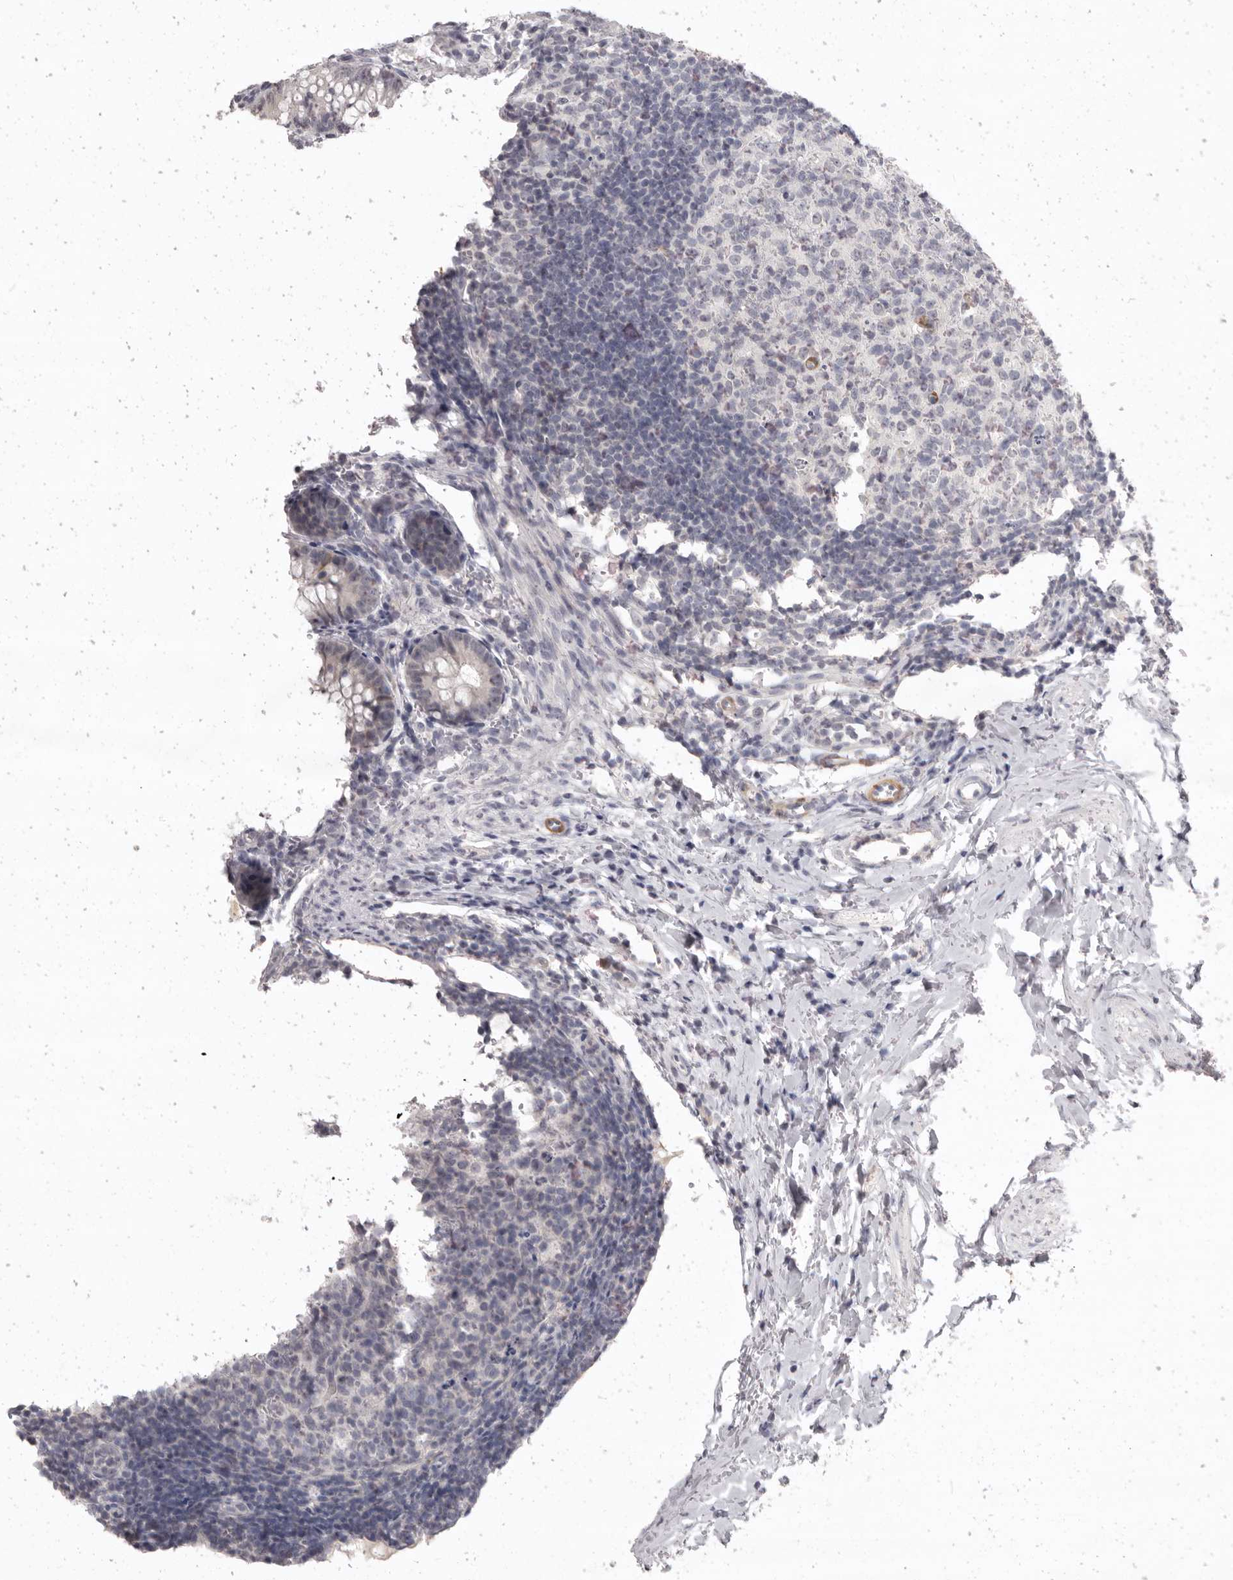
{"staining": {"intensity": "weak", "quantity": "<25%", "location": "cytoplasmic/membranous"}, "tissue": "appendix", "cell_type": "Glandular cells", "image_type": "normal", "snomed": [{"axis": "morphology", "description": "Normal tissue, NOS"}, {"axis": "topography", "description": "Appendix"}], "caption": "The micrograph shows no staining of glandular cells in normal appendix.", "gene": "SULT1E1", "patient": {"sex": "male", "age": 1}}